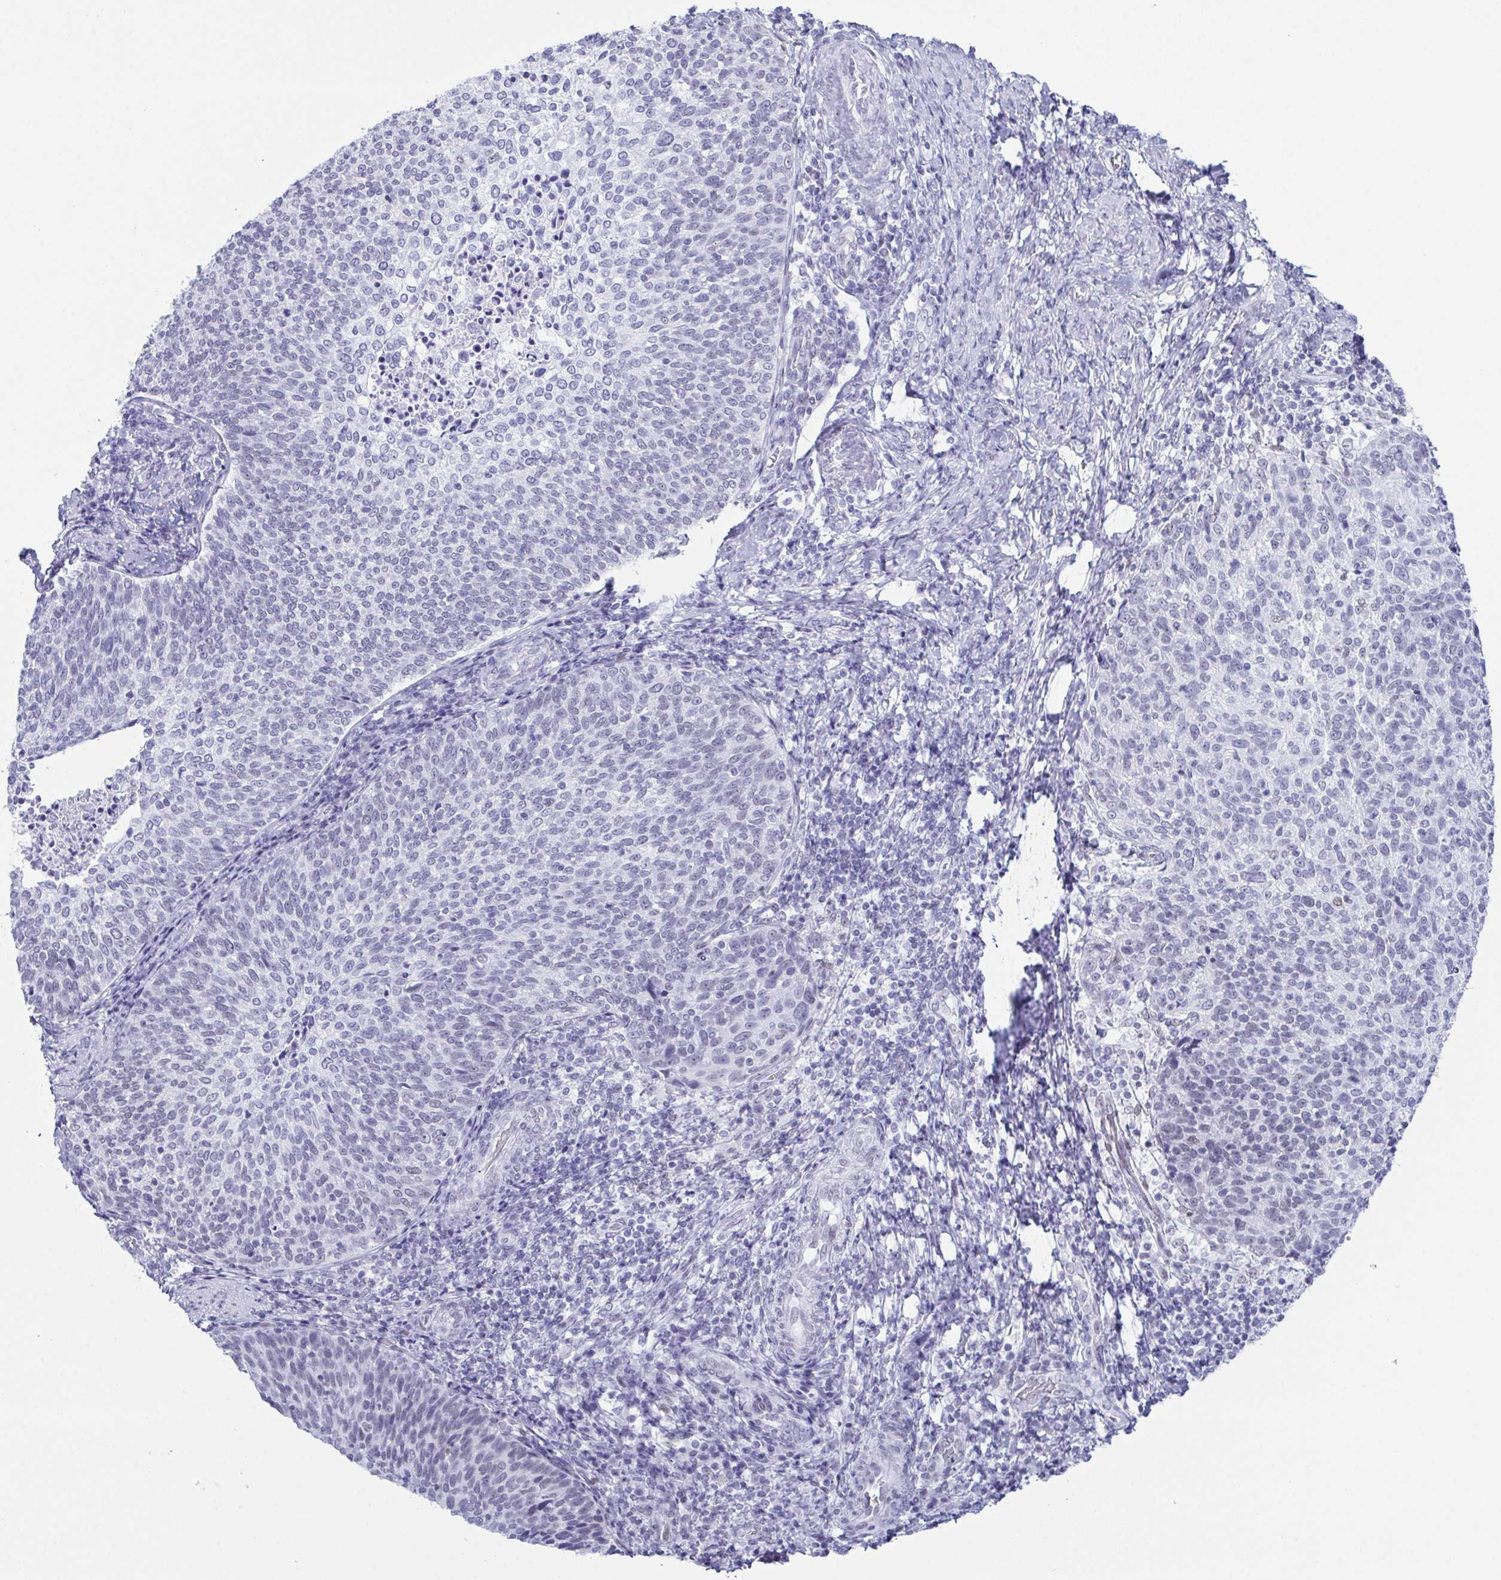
{"staining": {"intensity": "negative", "quantity": "none", "location": "none"}, "tissue": "cervical cancer", "cell_type": "Tumor cells", "image_type": "cancer", "snomed": [{"axis": "morphology", "description": "Squamous cell carcinoma, NOS"}, {"axis": "topography", "description": "Cervix"}], "caption": "Squamous cell carcinoma (cervical) was stained to show a protein in brown. There is no significant positivity in tumor cells. The staining is performed using DAB brown chromogen with nuclei counter-stained in using hematoxylin.", "gene": "SUGP2", "patient": {"sex": "female", "age": 61}}